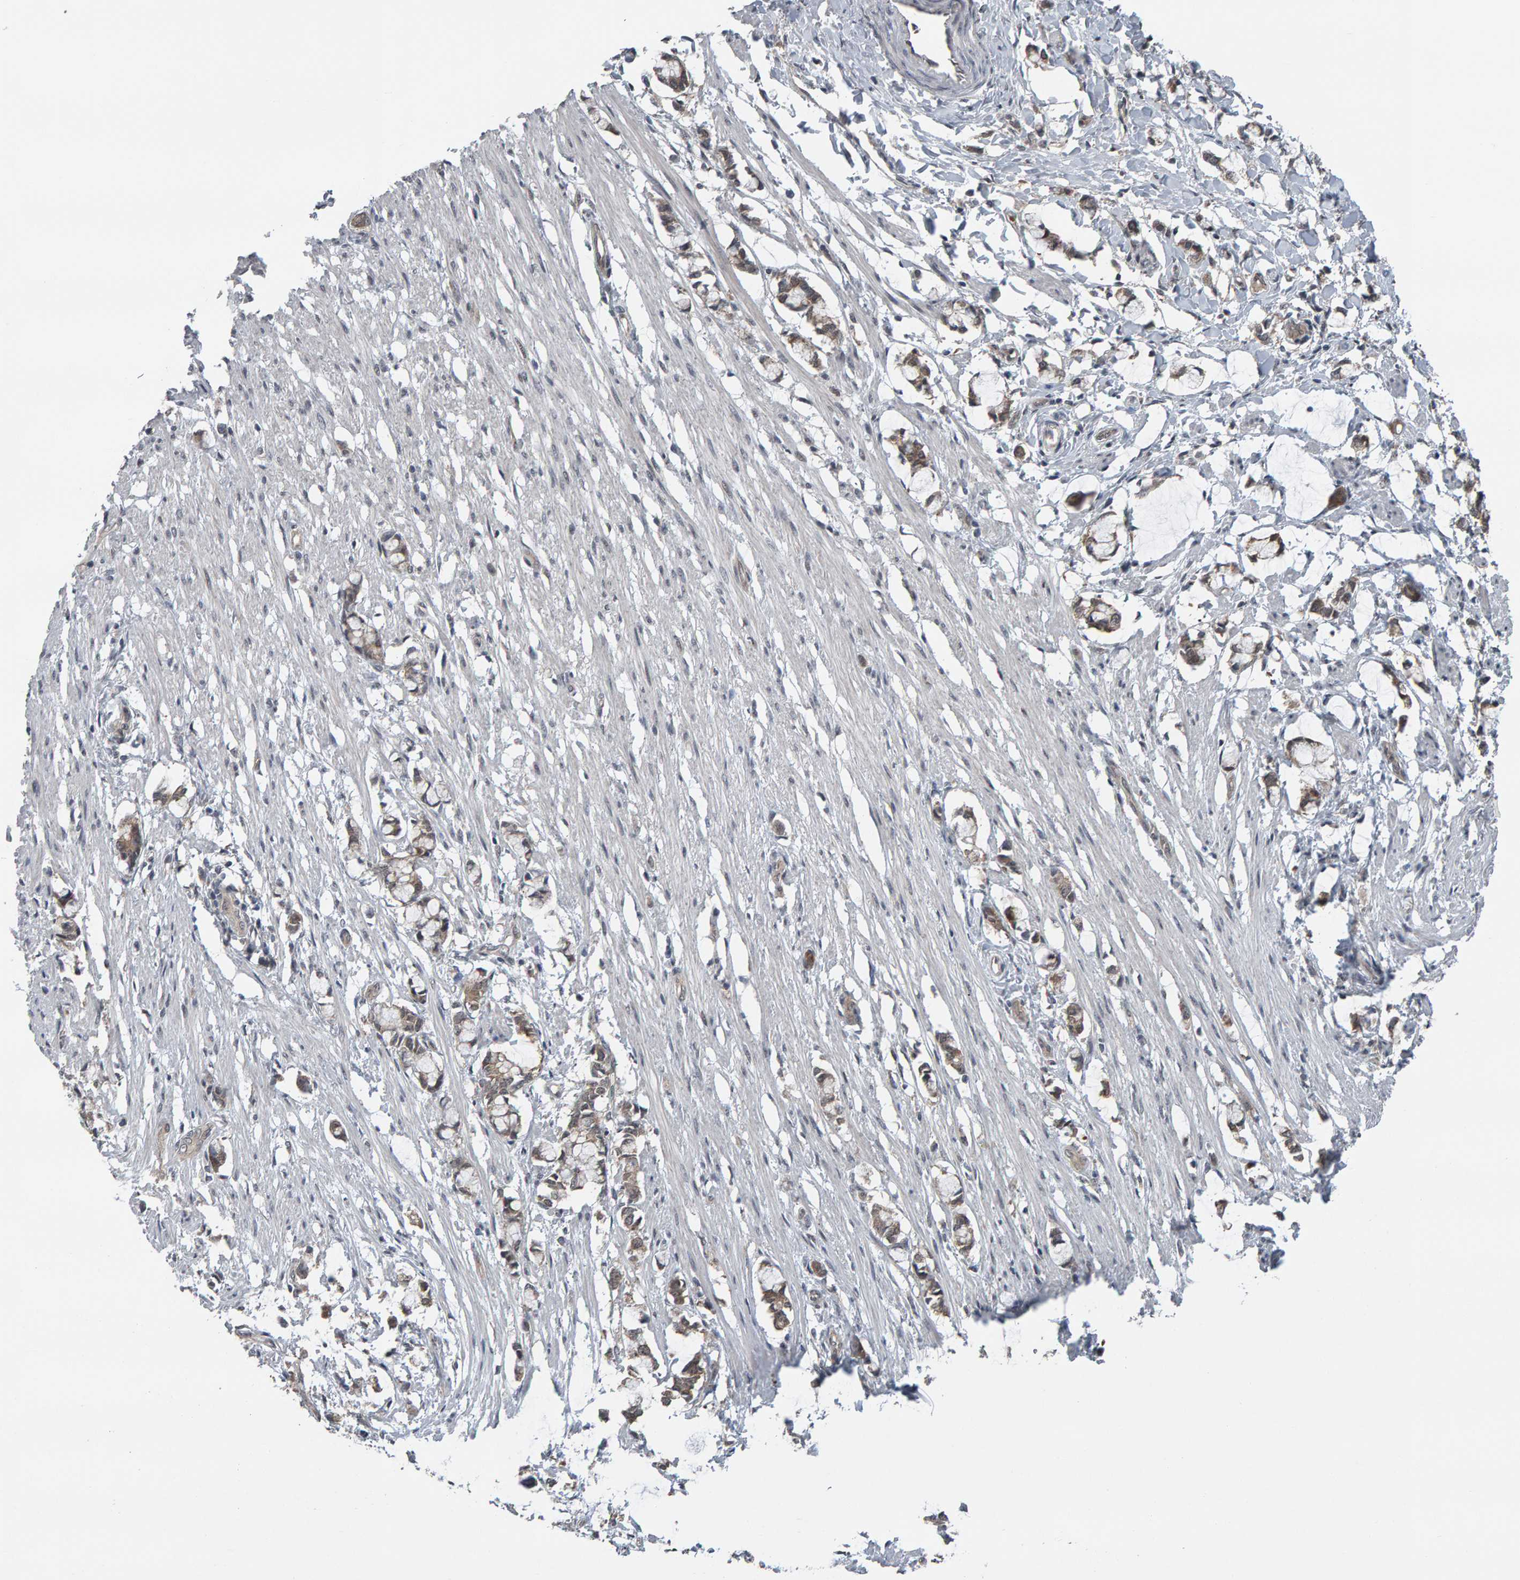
{"staining": {"intensity": "negative", "quantity": "none", "location": "none"}, "tissue": "smooth muscle", "cell_type": "Smooth muscle cells", "image_type": "normal", "snomed": [{"axis": "morphology", "description": "Normal tissue, NOS"}, {"axis": "morphology", "description": "Adenocarcinoma, NOS"}, {"axis": "topography", "description": "Smooth muscle"}, {"axis": "topography", "description": "Colon"}], "caption": "There is no significant expression in smooth muscle cells of smooth muscle.", "gene": "COASY", "patient": {"sex": "male", "age": 14}}